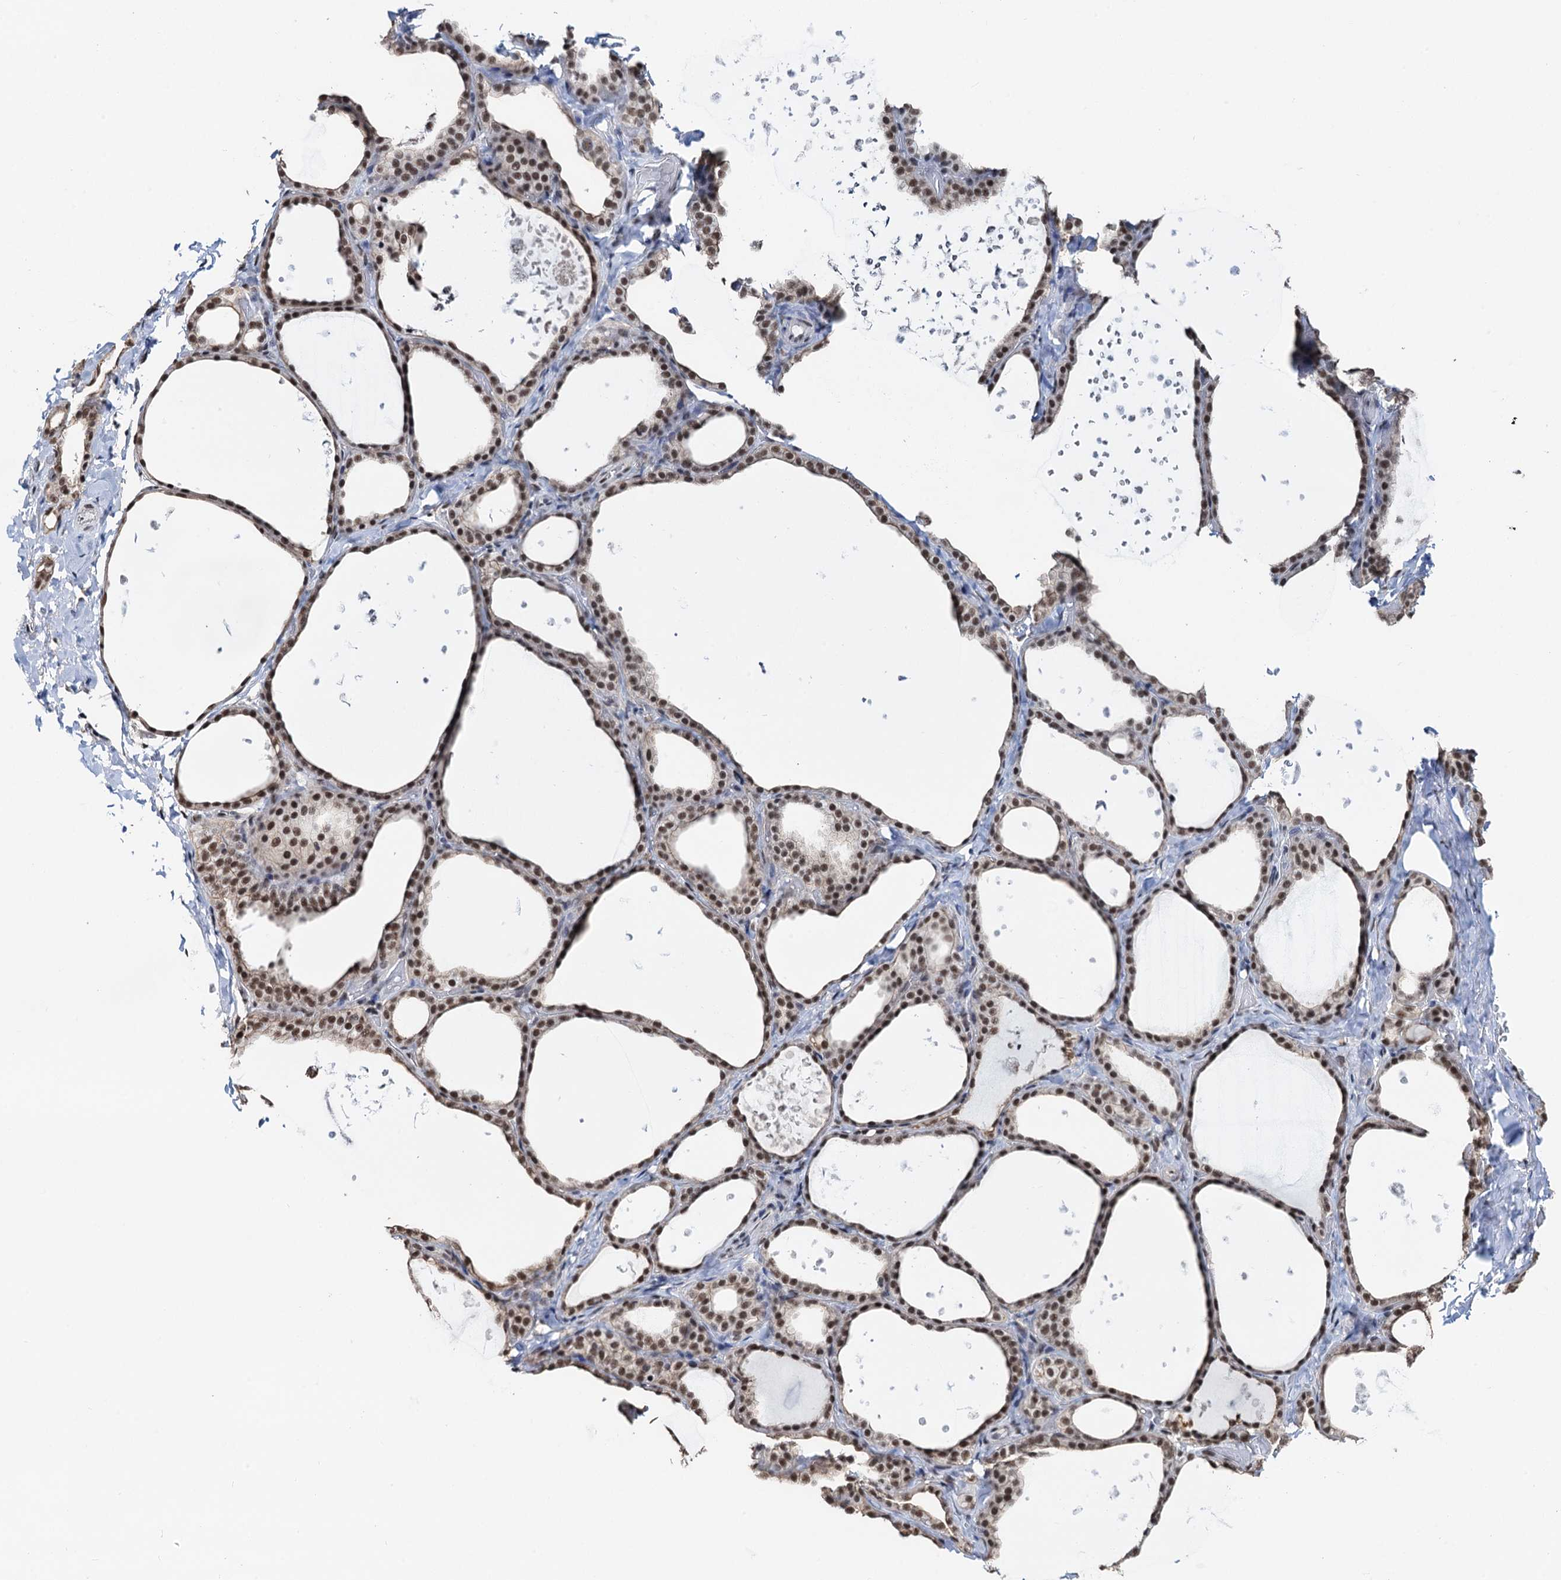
{"staining": {"intensity": "moderate", "quantity": ">75%", "location": "nuclear"}, "tissue": "thyroid gland", "cell_type": "Glandular cells", "image_type": "normal", "snomed": [{"axis": "morphology", "description": "Normal tissue, NOS"}, {"axis": "topography", "description": "Thyroid gland"}], "caption": "High-power microscopy captured an immunohistochemistry photomicrograph of normal thyroid gland, revealing moderate nuclear positivity in about >75% of glandular cells.", "gene": "ZNF609", "patient": {"sex": "female", "age": 44}}